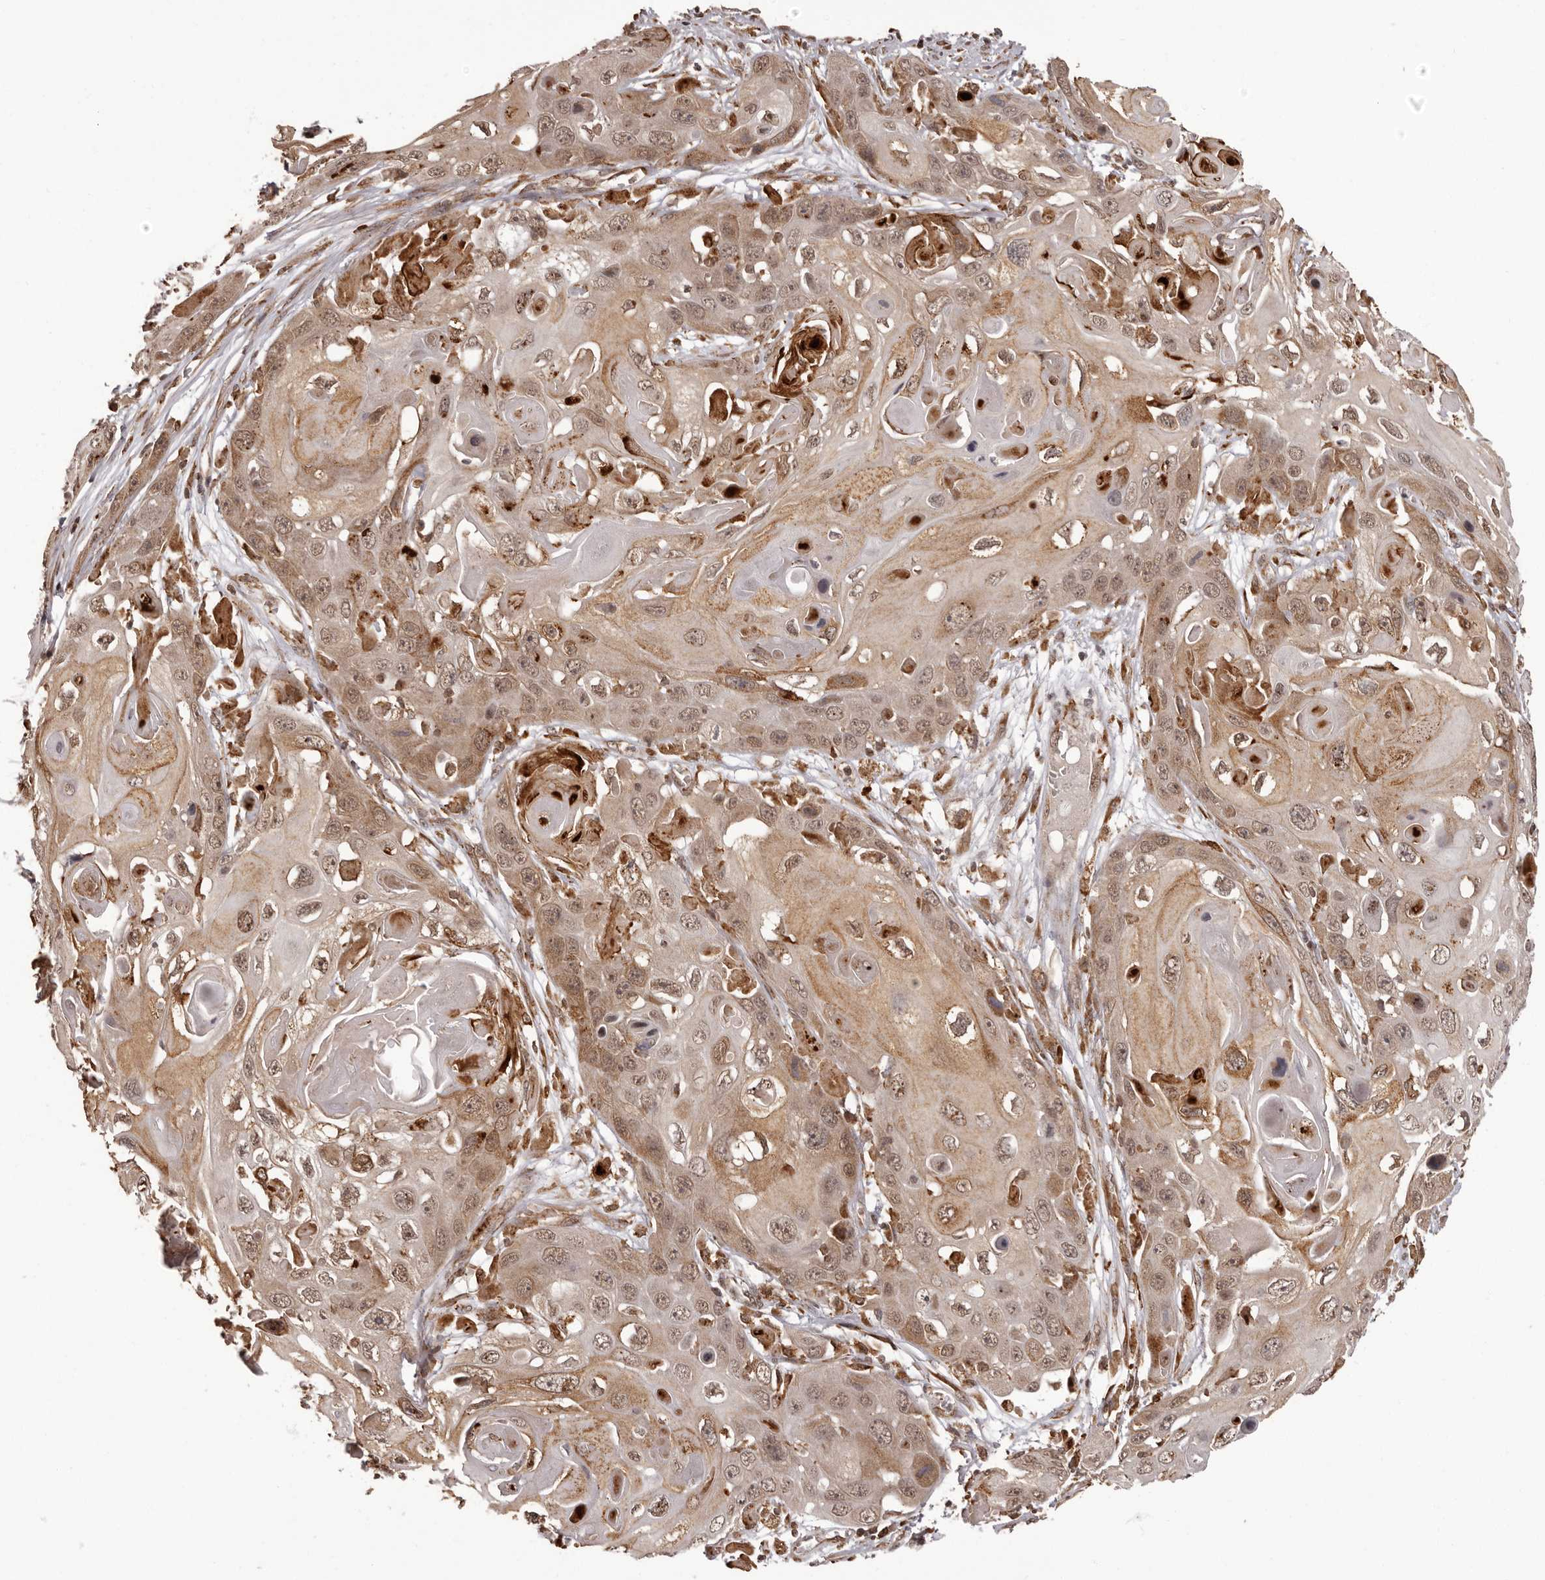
{"staining": {"intensity": "moderate", "quantity": ">75%", "location": "cytoplasmic/membranous,nuclear"}, "tissue": "skin cancer", "cell_type": "Tumor cells", "image_type": "cancer", "snomed": [{"axis": "morphology", "description": "Squamous cell carcinoma, NOS"}, {"axis": "topography", "description": "Skin"}], "caption": "Squamous cell carcinoma (skin) stained with DAB IHC exhibits medium levels of moderate cytoplasmic/membranous and nuclear staining in approximately >75% of tumor cells.", "gene": "IL32", "patient": {"sex": "male", "age": 55}}